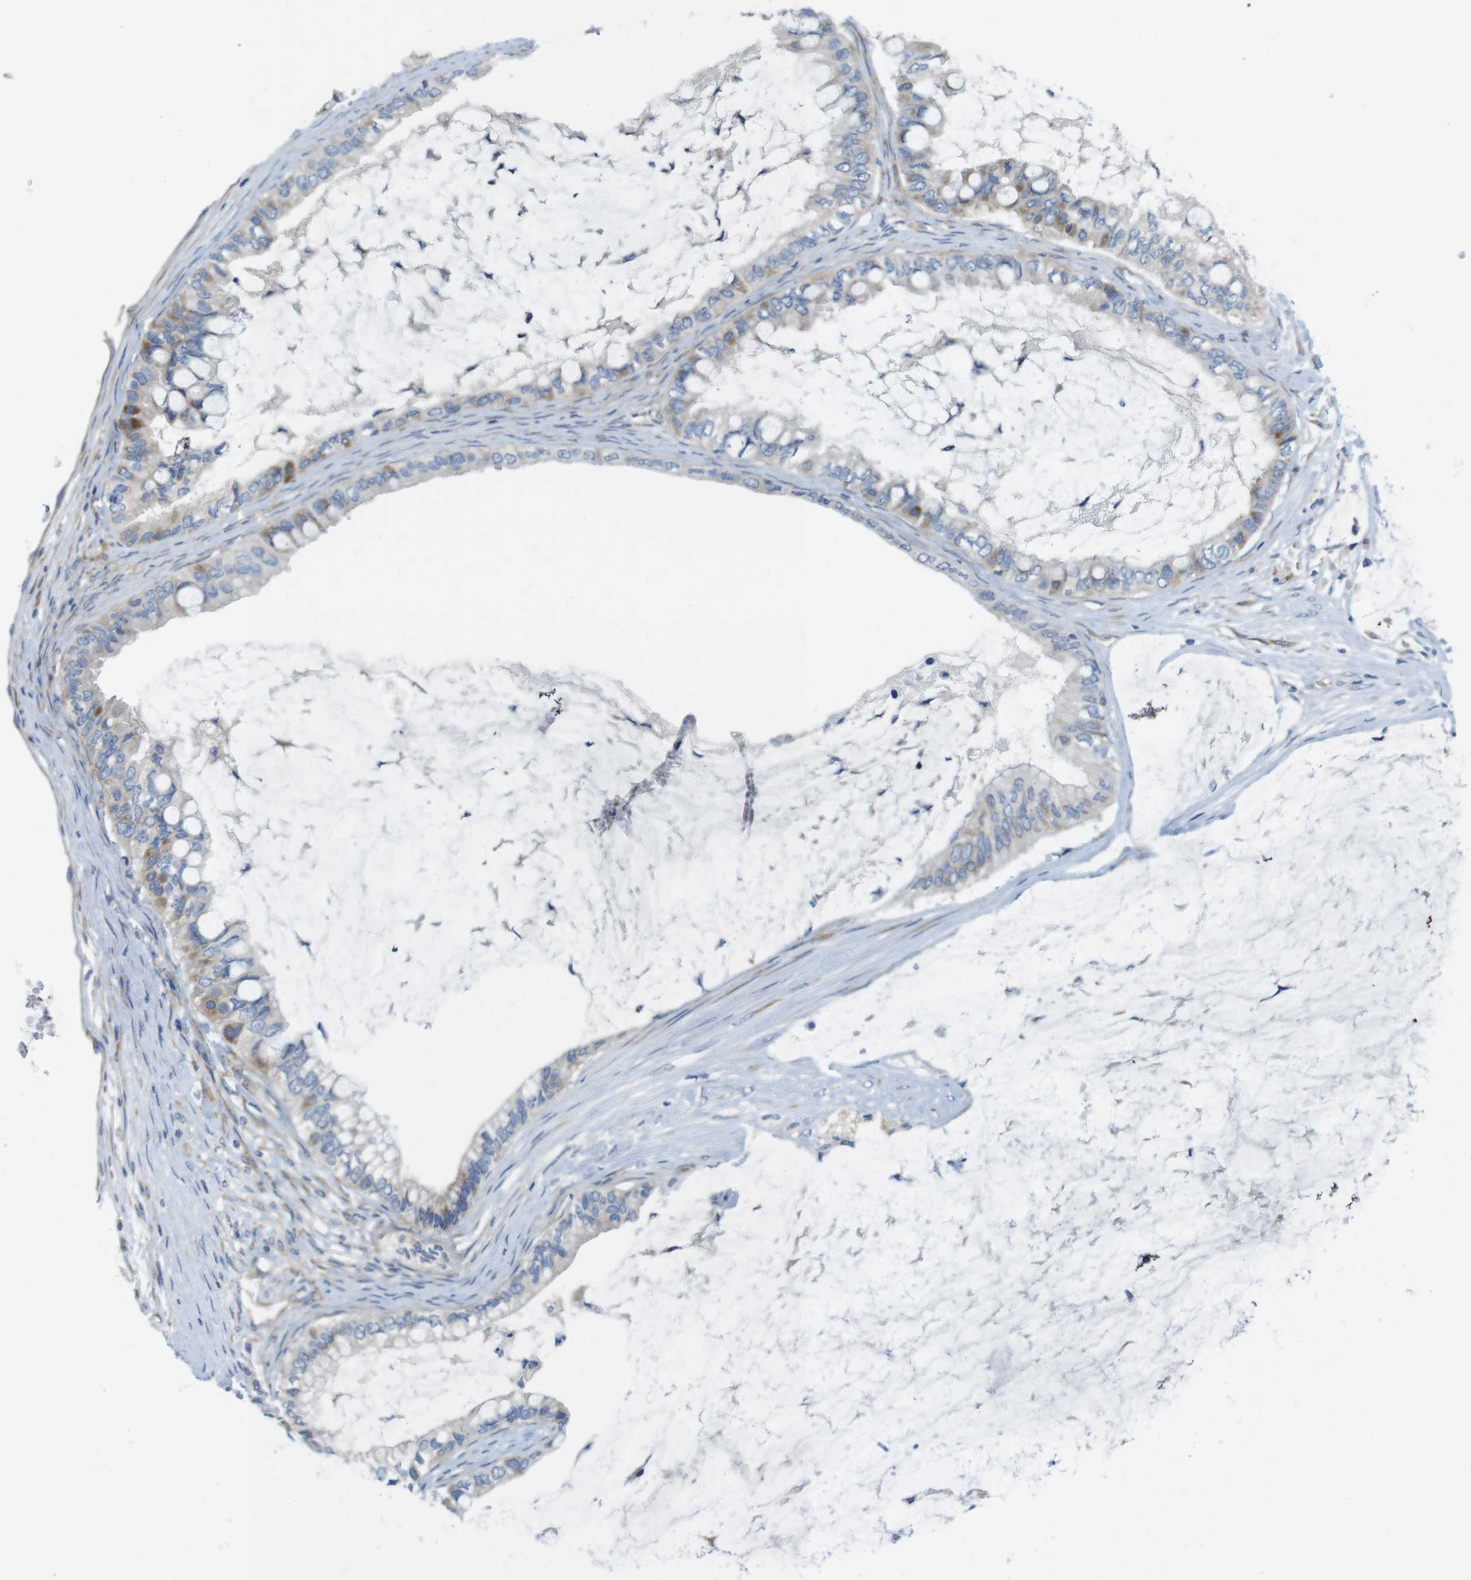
{"staining": {"intensity": "weak", "quantity": "25%-75%", "location": "cytoplasmic/membranous"}, "tissue": "ovarian cancer", "cell_type": "Tumor cells", "image_type": "cancer", "snomed": [{"axis": "morphology", "description": "Cystadenocarcinoma, mucinous, NOS"}, {"axis": "topography", "description": "Ovary"}], "caption": "Protein expression analysis of human mucinous cystadenocarcinoma (ovarian) reveals weak cytoplasmic/membranous positivity in approximately 25%-75% of tumor cells. (IHC, brightfield microscopy, high magnification).", "gene": "TMEM234", "patient": {"sex": "female", "age": 80}}